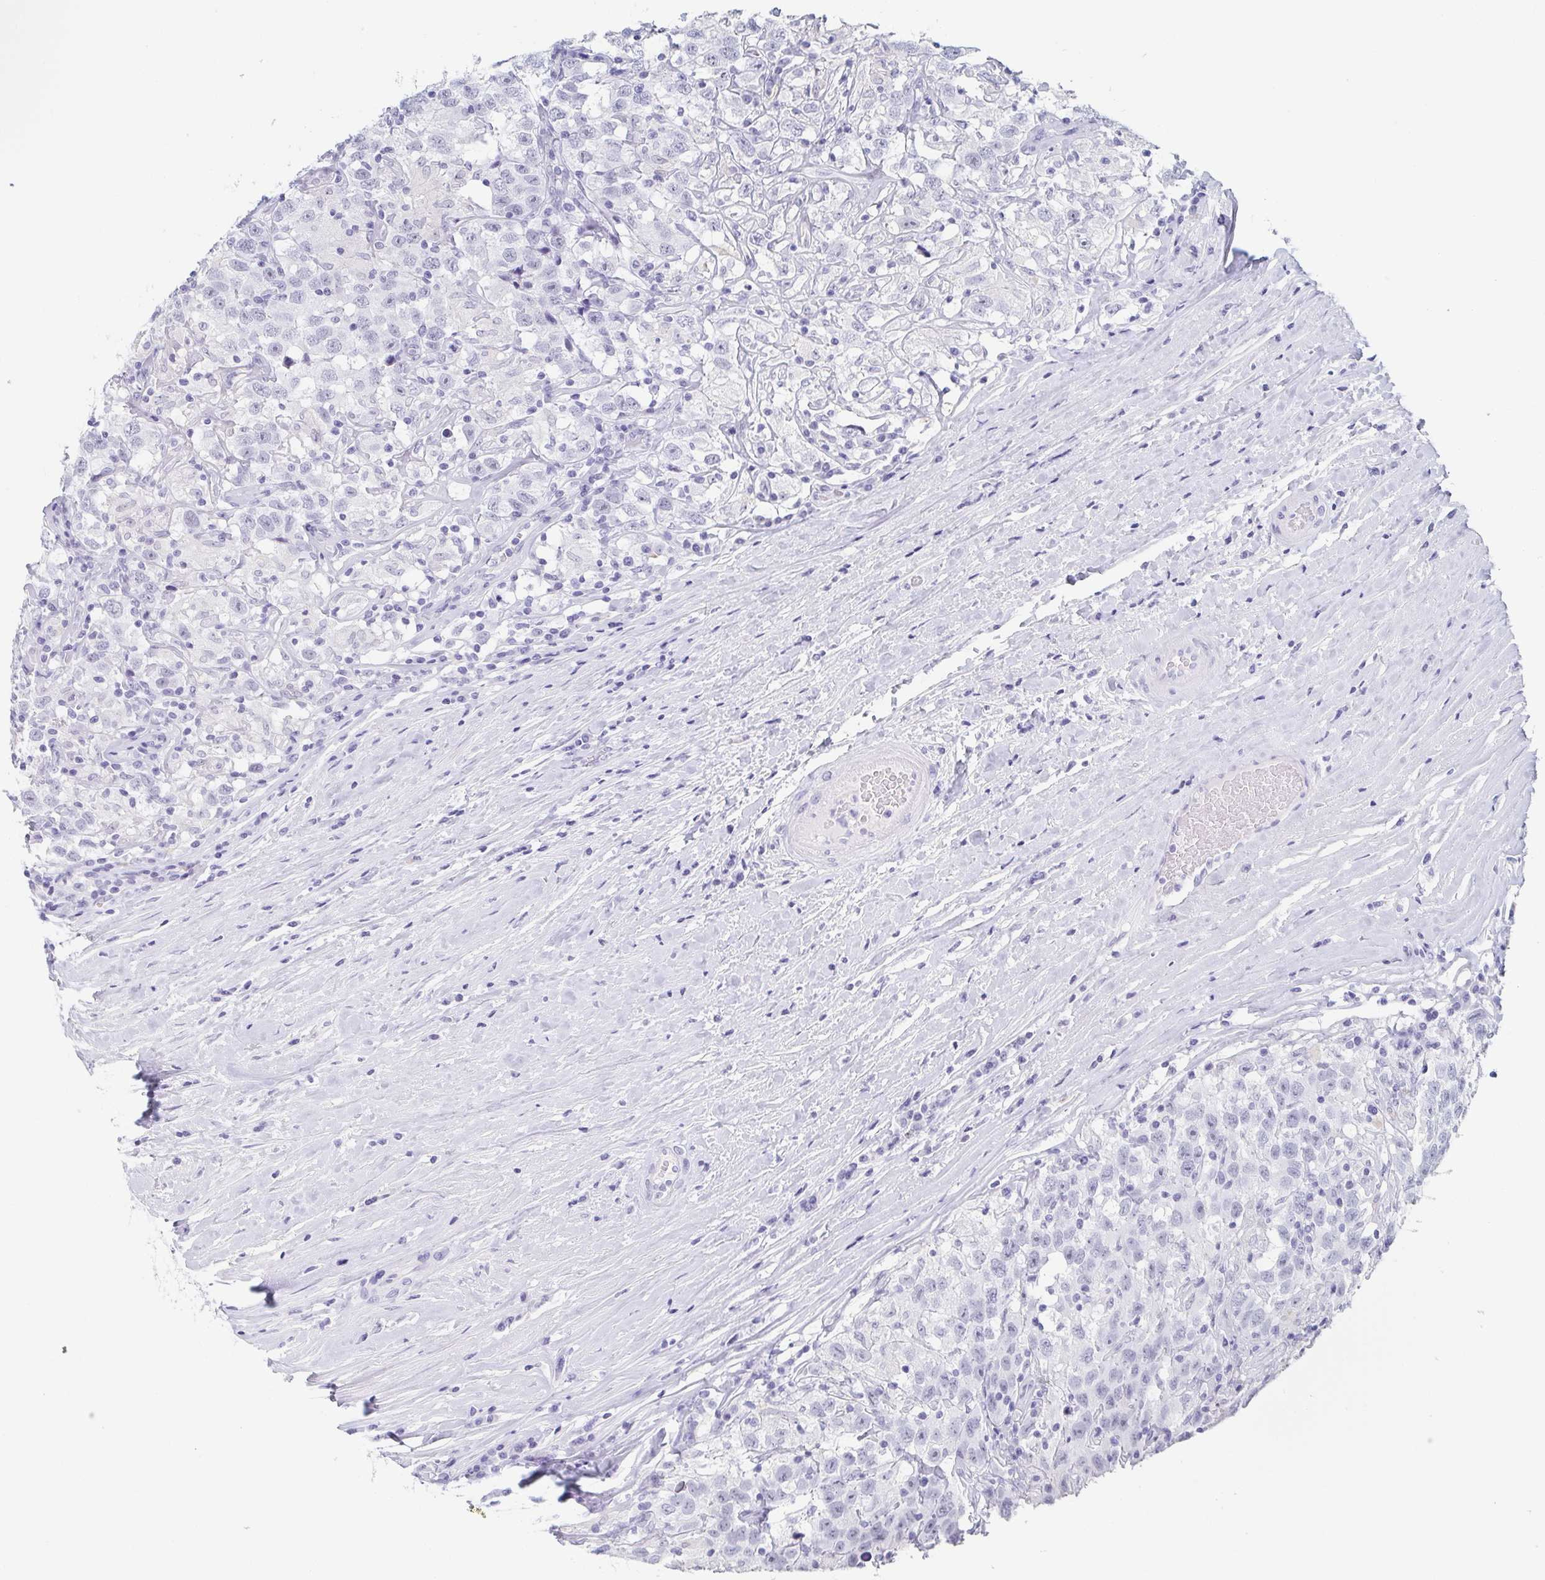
{"staining": {"intensity": "negative", "quantity": "none", "location": "none"}, "tissue": "testis cancer", "cell_type": "Tumor cells", "image_type": "cancer", "snomed": [{"axis": "morphology", "description": "Seminoma, NOS"}, {"axis": "topography", "description": "Testis"}], "caption": "An image of seminoma (testis) stained for a protein reveals no brown staining in tumor cells. The staining is performed using DAB brown chromogen with nuclei counter-stained in using hematoxylin.", "gene": "REG4", "patient": {"sex": "male", "age": 41}}